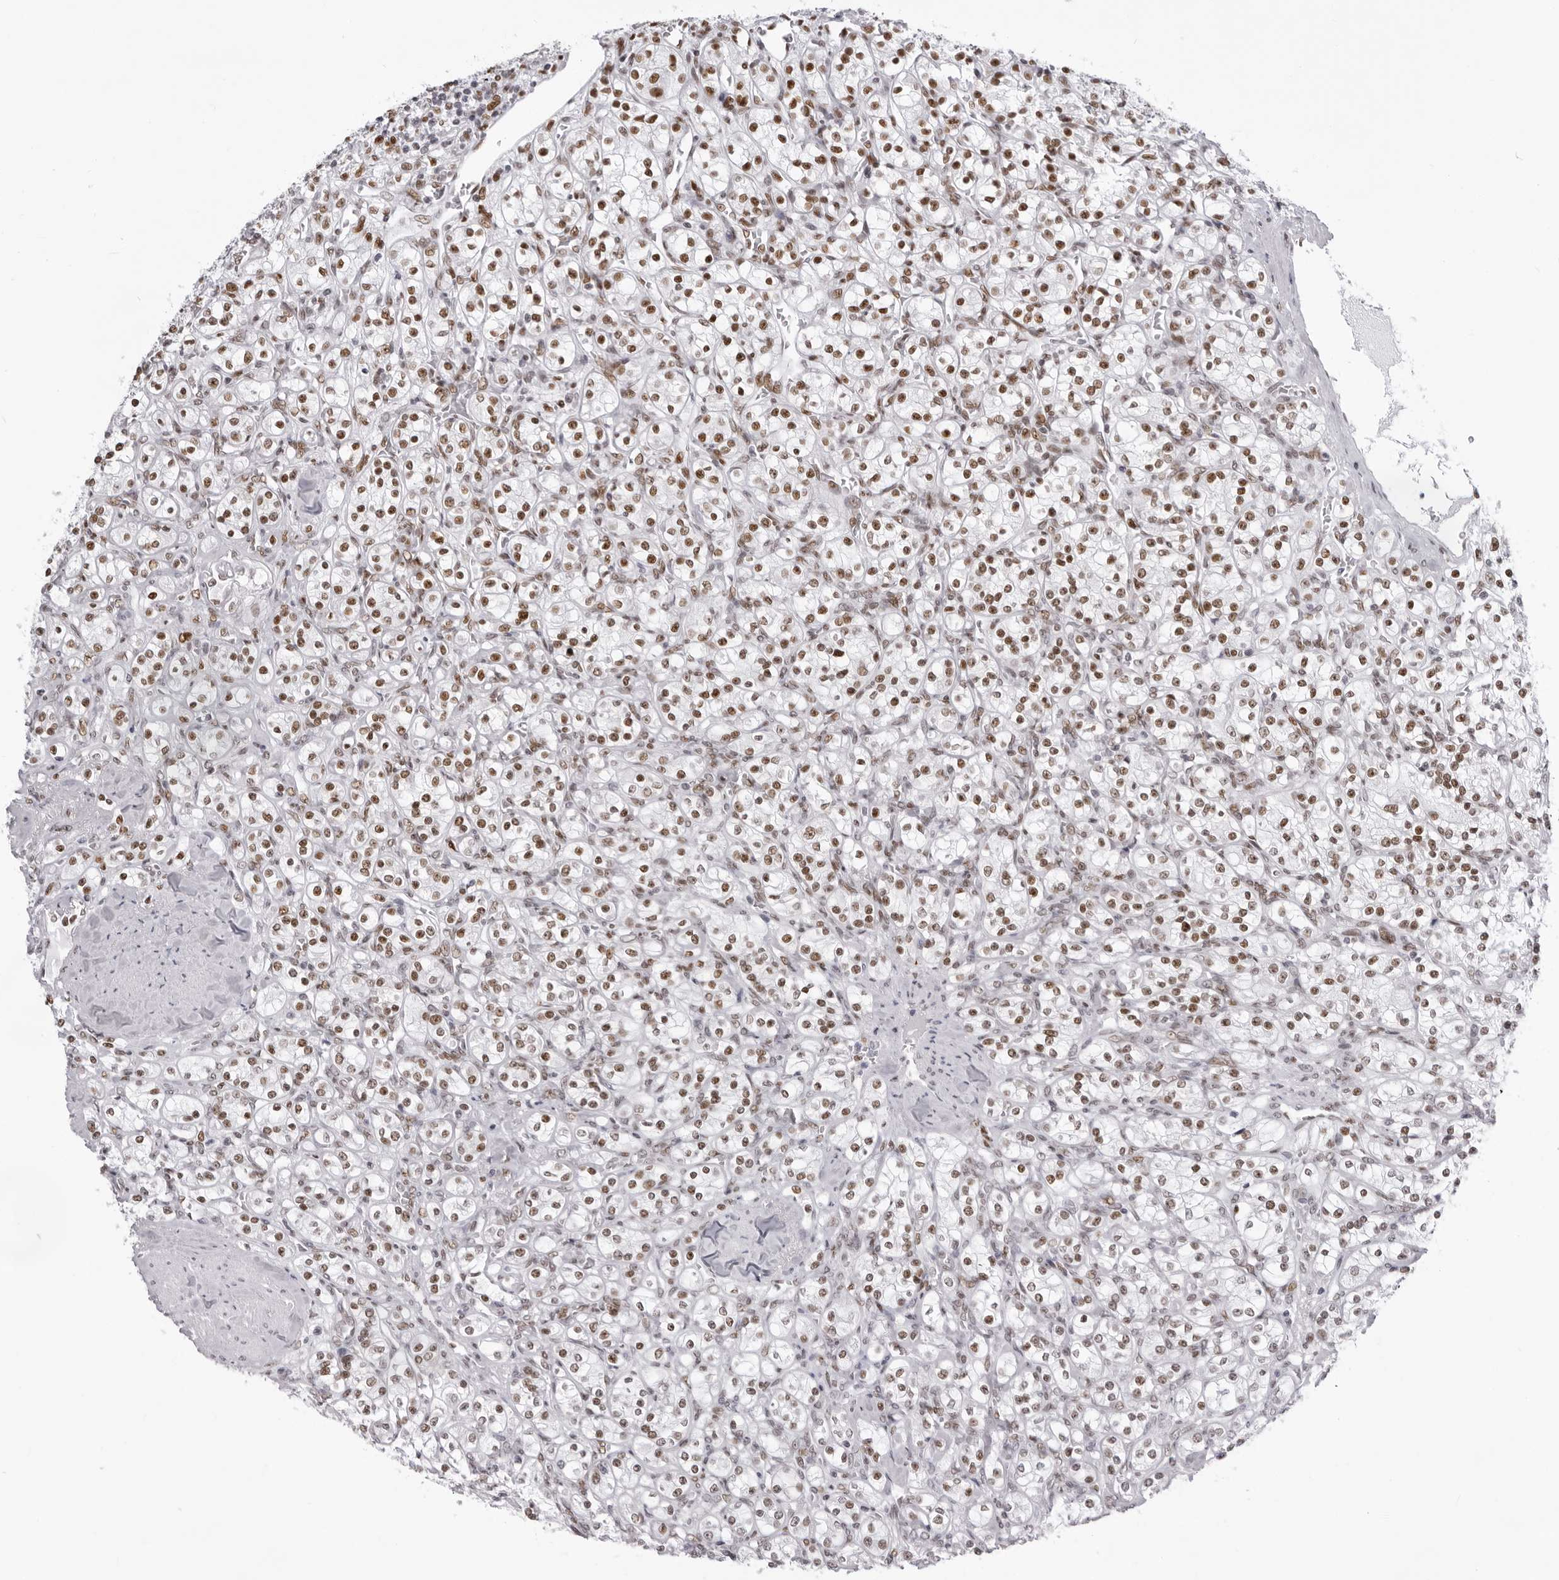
{"staining": {"intensity": "moderate", "quantity": ">75%", "location": "nuclear"}, "tissue": "renal cancer", "cell_type": "Tumor cells", "image_type": "cancer", "snomed": [{"axis": "morphology", "description": "Adenocarcinoma, NOS"}, {"axis": "topography", "description": "Kidney"}], "caption": "Immunohistochemistry (IHC) of renal adenocarcinoma demonstrates medium levels of moderate nuclear staining in approximately >75% of tumor cells.", "gene": "IRF2BP2", "patient": {"sex": "male", "age": 77}}